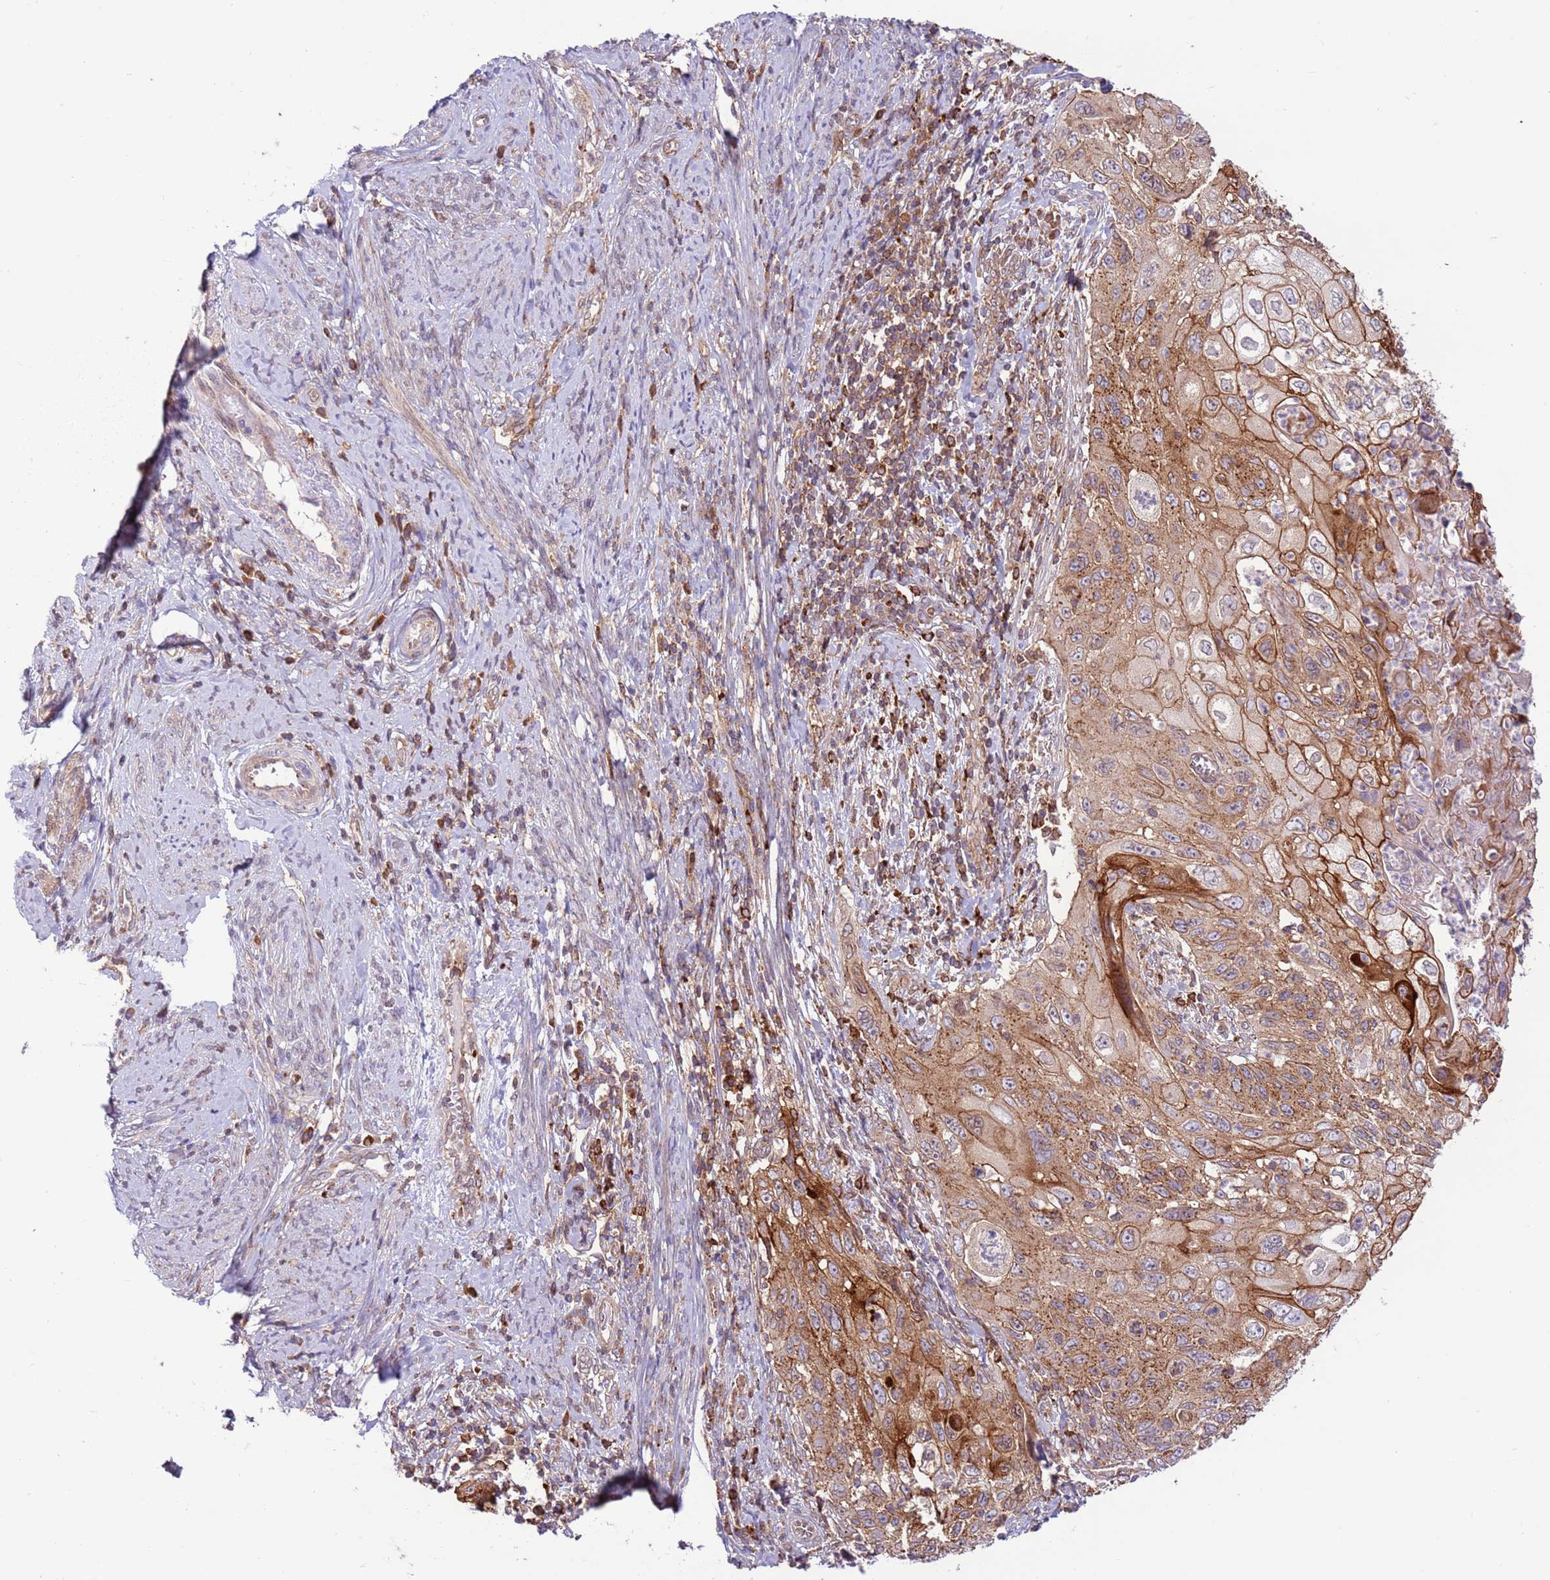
{"staining": {"intensity": "moderate", "quantity": "25%-75%", "location": "cytoplasmic/membranous"}, "tissue": "cervical cancer", "cell_type": "Tumor cells", "image_type": "cancer", "snomed": [{"axis": "morphology", "description": "Squamous cell carcinoma, NOS"}, {"axis": "topography", "description": "Cervix"}], "caption": "Protein staining demonstrates moderate cytoplasmic/membranous positivity in about 25%-75% of tumor cells in squamous cell carcinoma (cervical).", "gene": "DDX19B", "patient": {"sex": "female", "age": 70}}